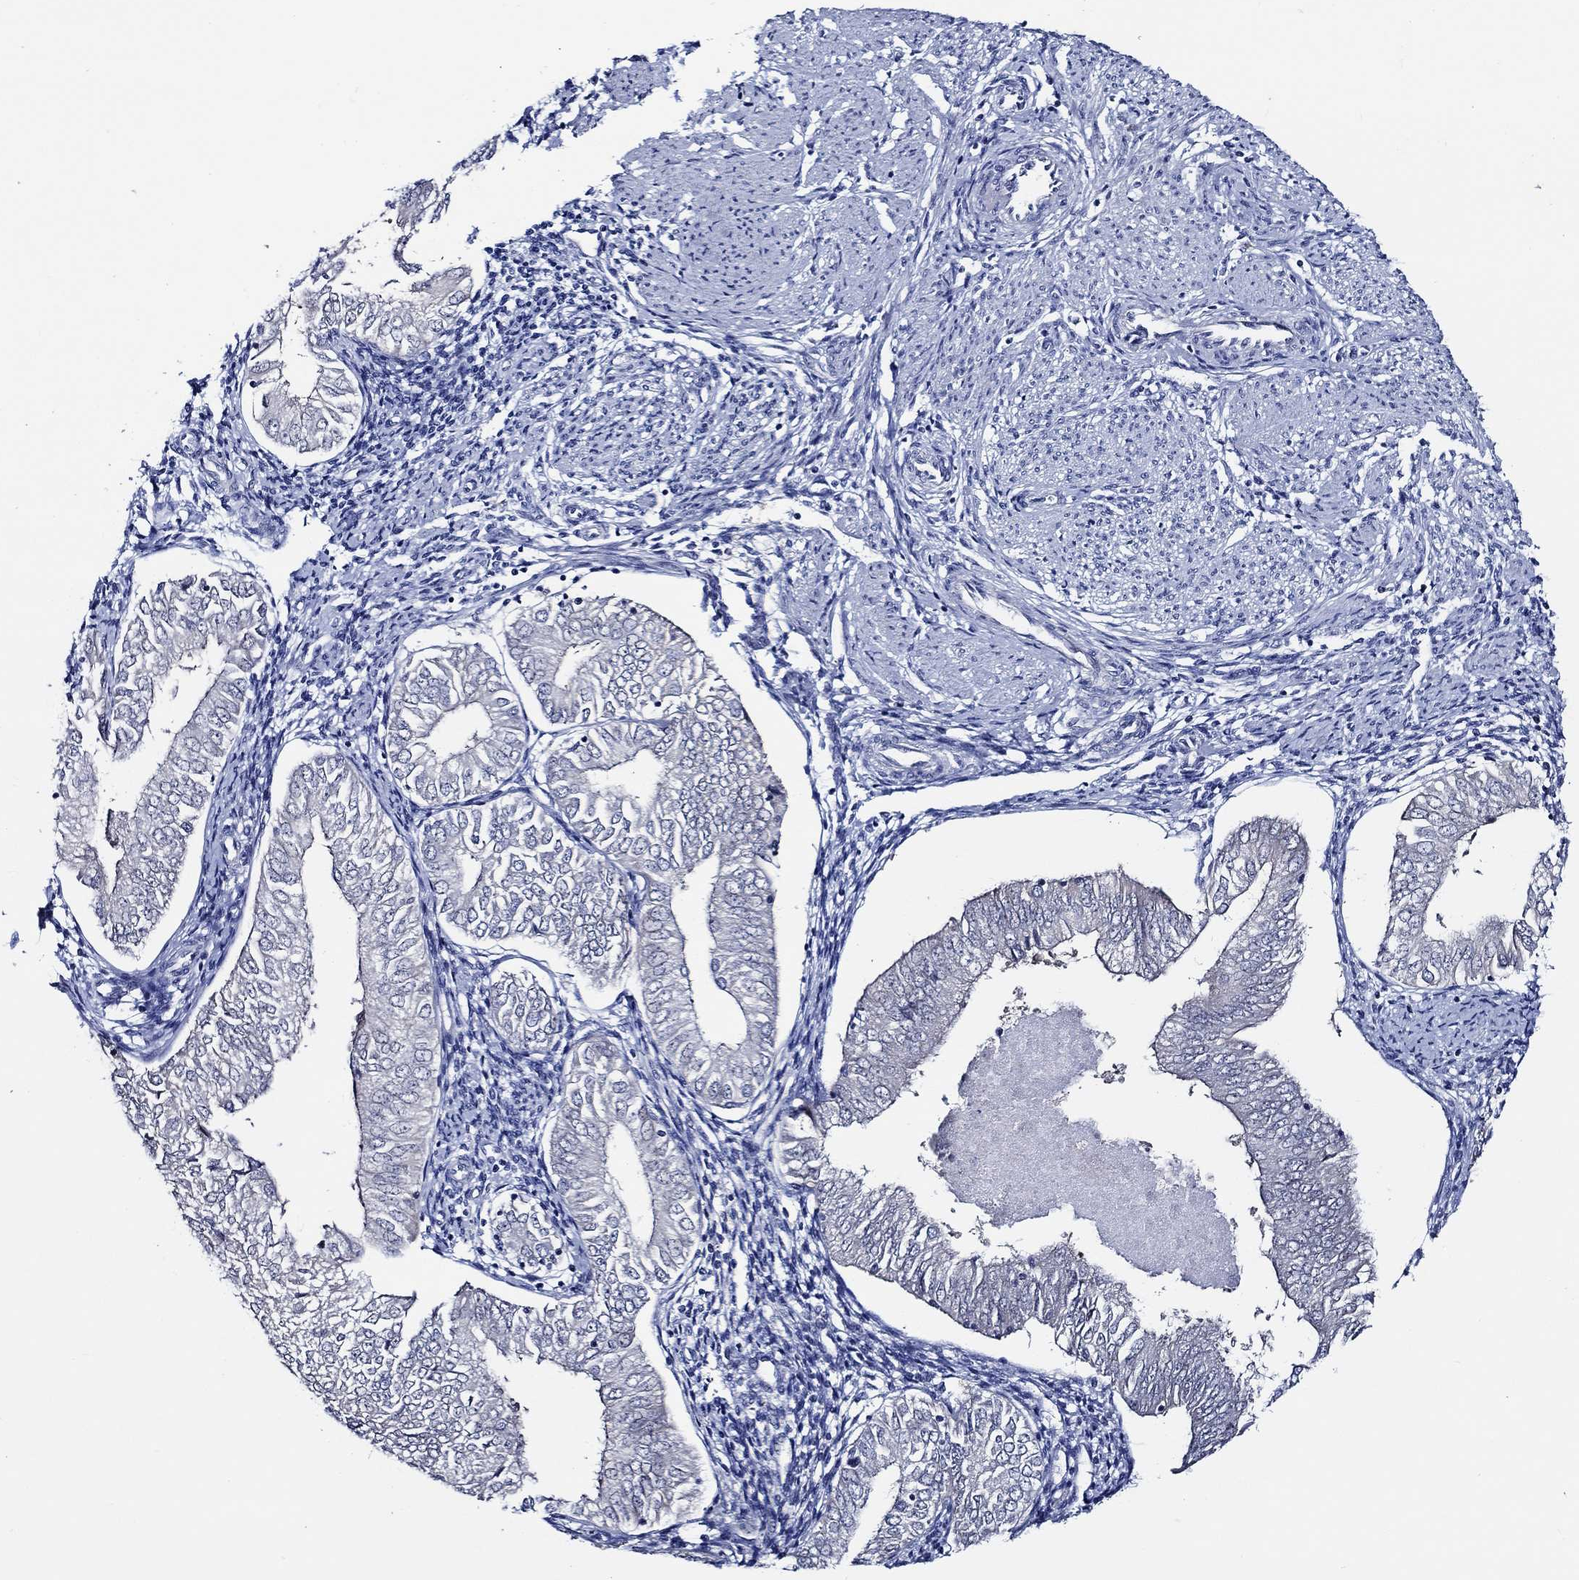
{"staining": {"intensity": "negative", "quantity": "none", "location": "none"}, "tissue": "endometrial cancer", "cell_type": "Tumor cells", "image_type": "cancer", "snomed": [{"axis": "morphology", "description": "Adenocarcinoma, NOS"}, {"axis": "topography", "description": "Endometrium"}], "caption": "IHC of endometrial cancer exhibits no staining in tumor cells.", "gene": "C8orf48", "patient": {"sex": "female", "age": 53}}